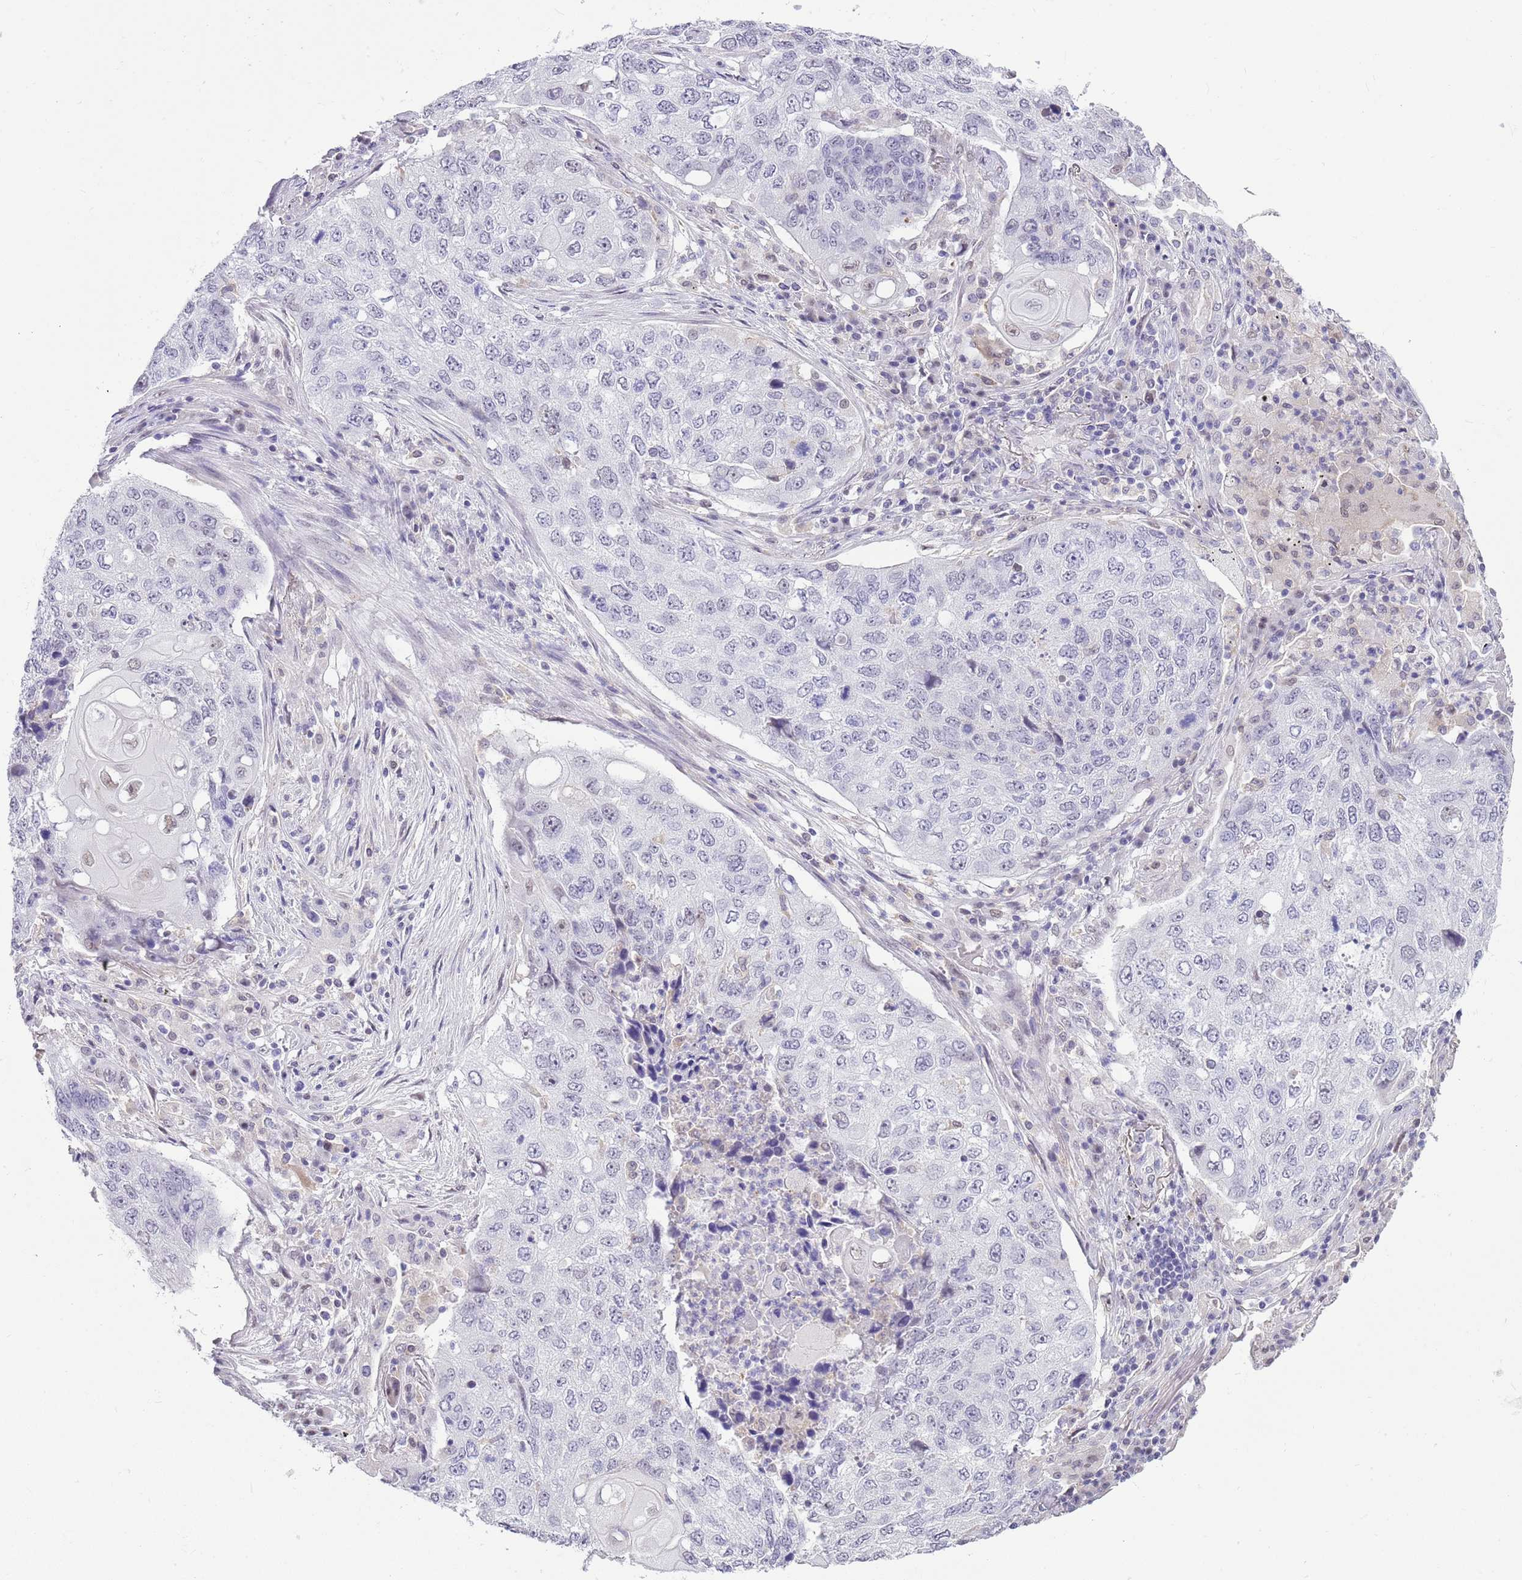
{"staining": {"intensity": "negative", "quantity": "none", "location": "none"}, "tissue": "lung cancer", "cell_type": "Tumor cells", "image_type": "cancer", "snomed": [{"axis": "morphology", "description": "Squamous cell carcinoma, NOS"}, {"axis": "topography", "description": "Lung"}], "caption": "There is no significant staining in tumor cells of squamous cell carcinoma (lung).", "gene": "PPP1R17", "patient": {"sex": "female", "age": 63}}